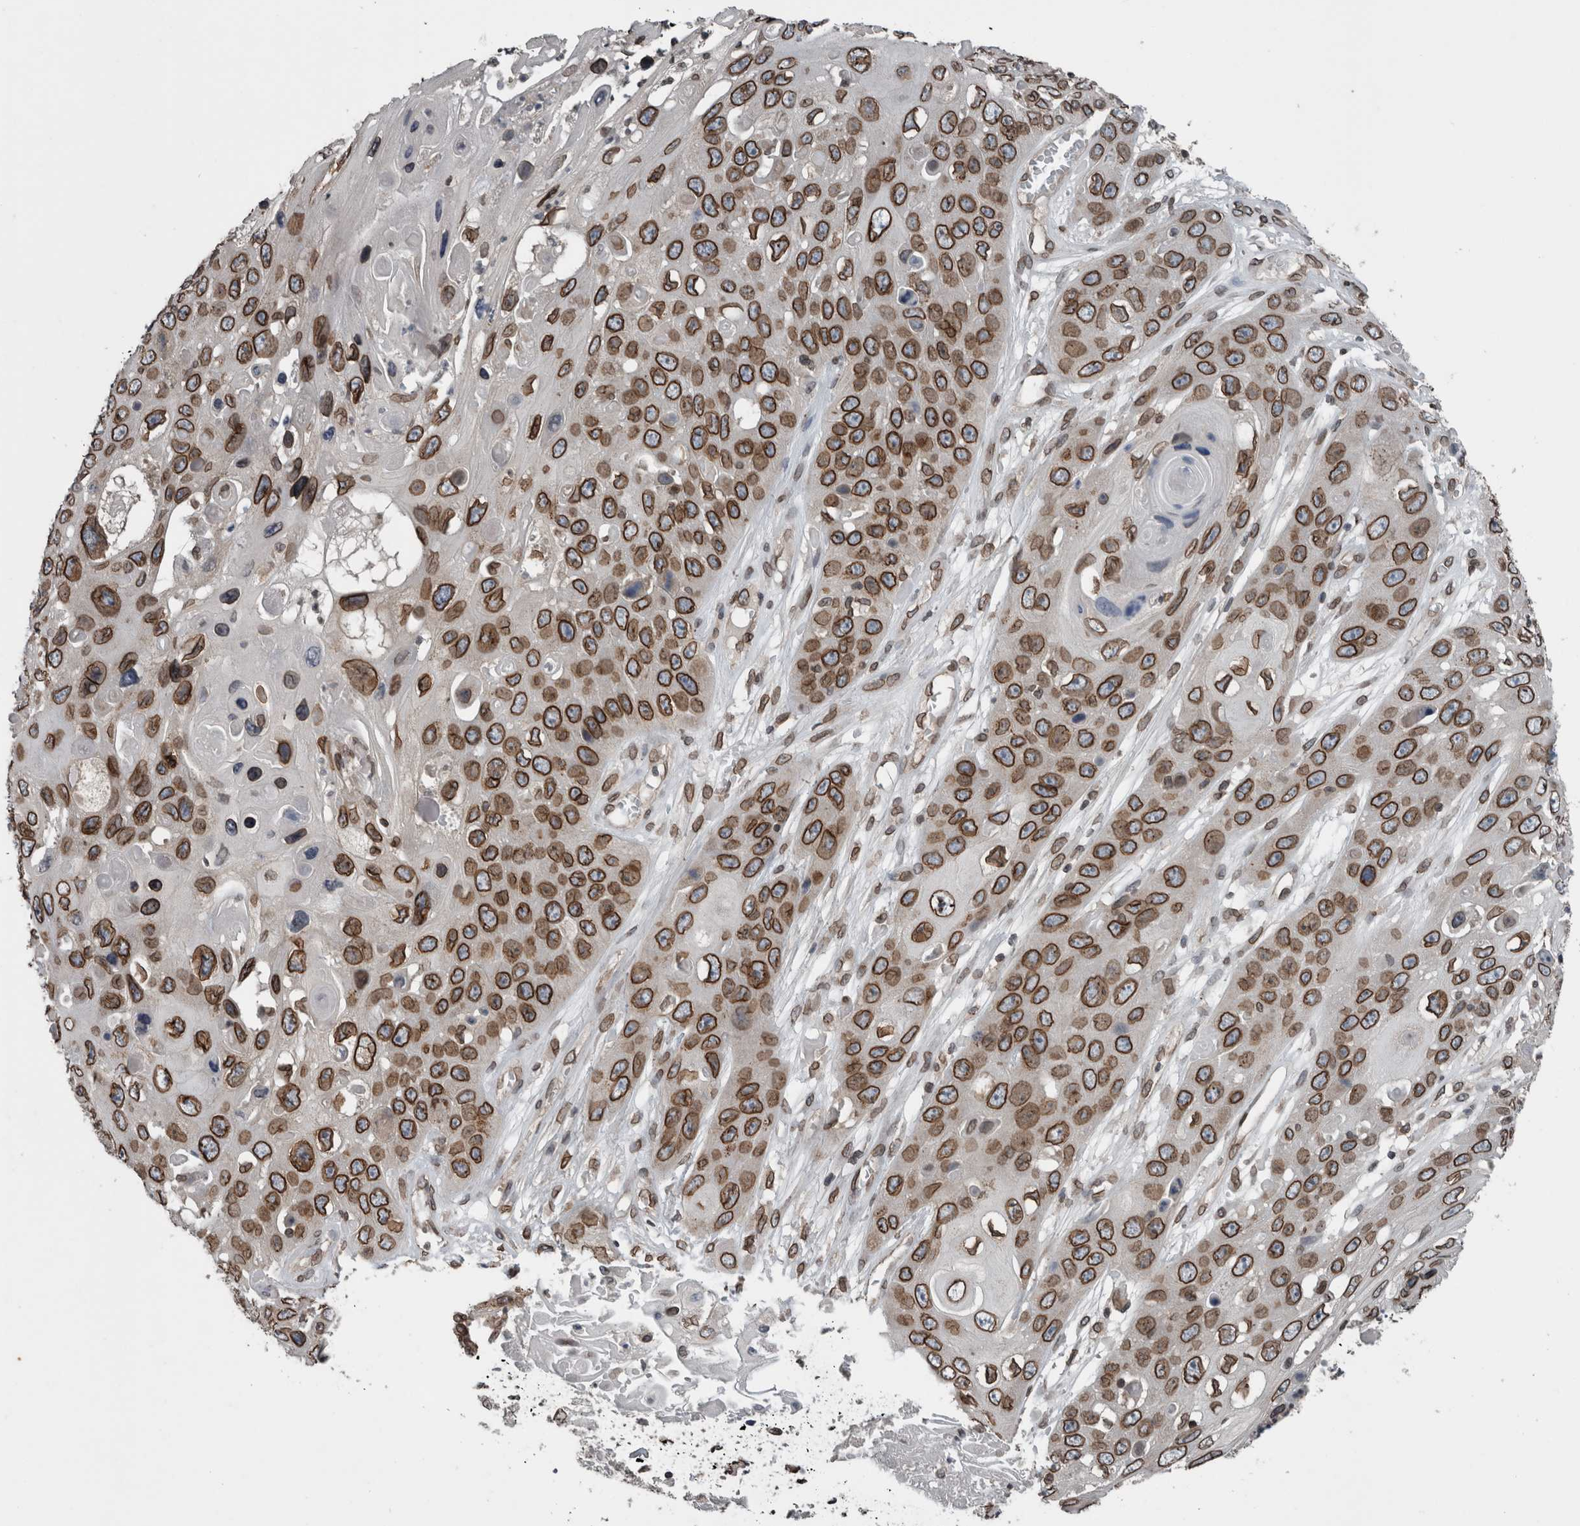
{"staining": {"intensity": "strong", "quantity": ">75%", "location": "cytoplasmic/membranous,nuclear"}, "tissue": "skin cancer", "cell_type": "Tumor cells", "image_type": "cancer", "snomed": [{"axis": "morphology", "description": "Squamous cell carcinoma, NOS"}, {"axis": "topography", "description": "Skin"}], "caption": "Tumor cells exhibit high levels of strong cytoplasmic/membranous and nuclear staining in approximately >75% of cells in skin cancer (squamous cell carcinoma). The staining was performed using DAB (3,3'-diaminobenzidine), with brown indicating positive protein expression. Nuclei are stained blue with hematoxylin.", "gene": "RANBP2", "patient": {"sex": "male", "age": 55}}